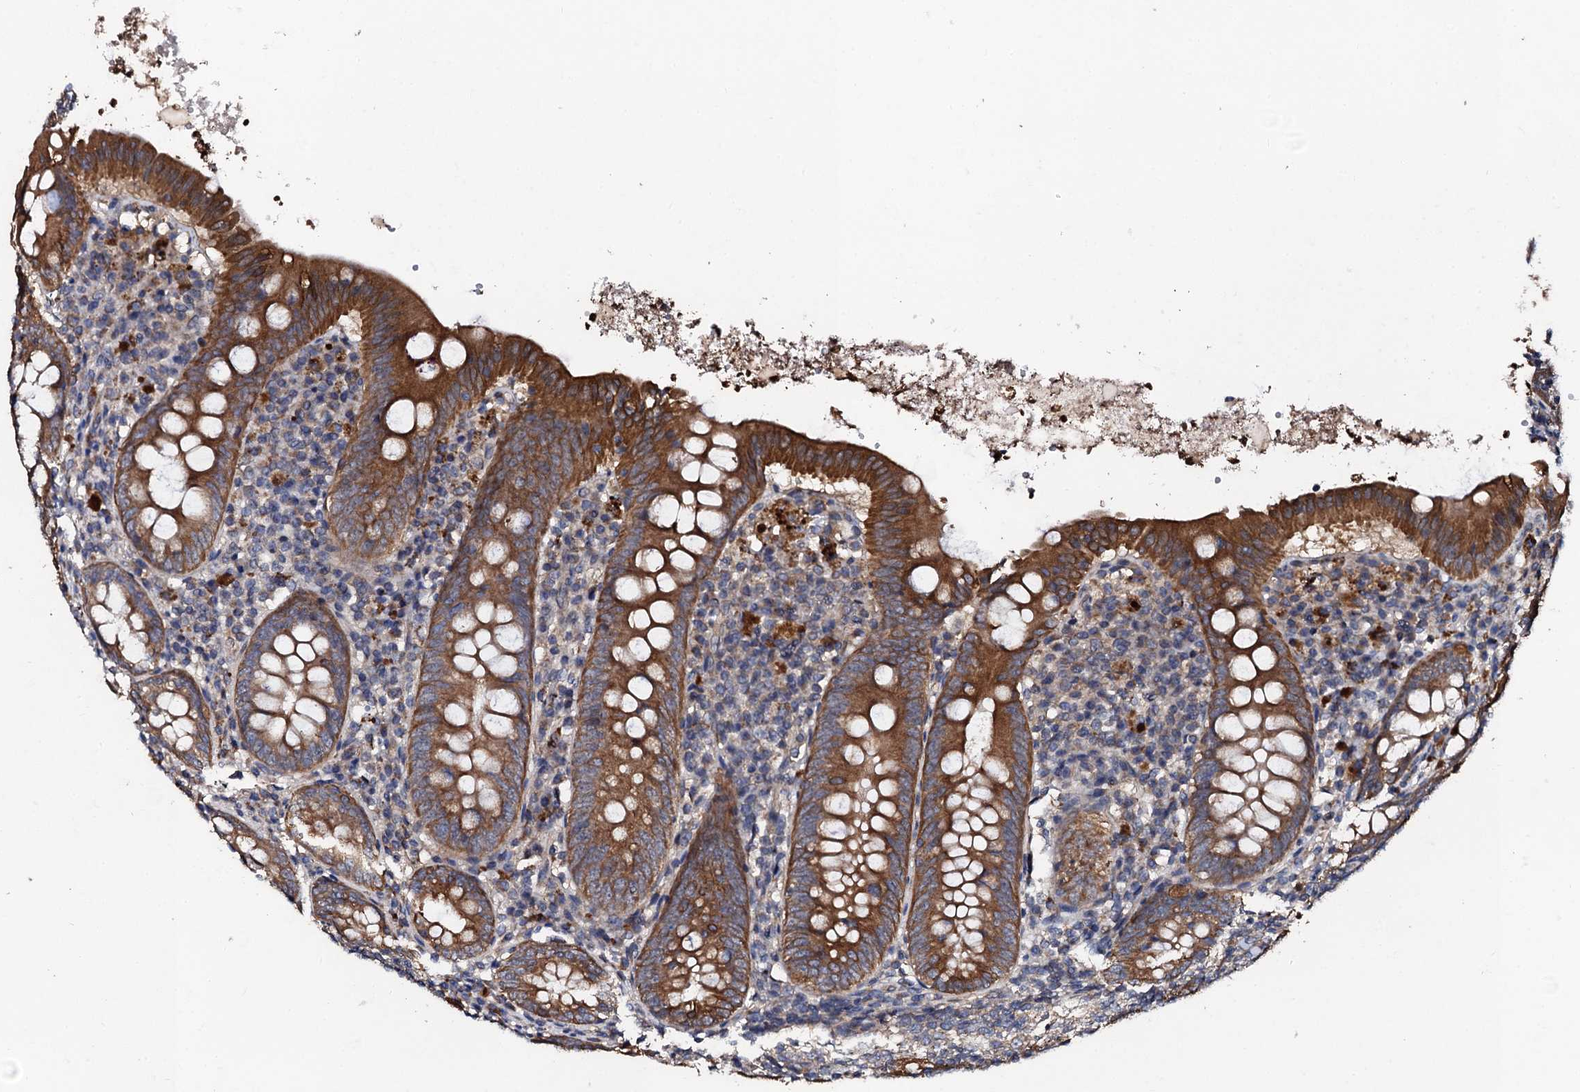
{"staining": {"intensity": "strong", "quantity": ">75%", "location": "cytoplasmic/membranous"}, "tissue": "appendix", "cell_type": "Glandular cells", "image_type": "normal", "snomed": [{"axis": "morphology", "description": "Normal tissue, NOS"}, {"axis": "topography", "description": "Appendix"}], "caption": "IHC staining of benign appendix, which demonstrates high levels of strong cytoplasmic/membranous staining in about >75% of glandular cells indicating strong cytoplasmic/membranous protein positivity. The staining was performed using DAB (3,3'-diaminobenzidine) (brown) for protein detection and nuclei were counterstained in hematoxylin (blue).", "gene": "GLCE", "patient": {"sex": "female", "age": 54}}